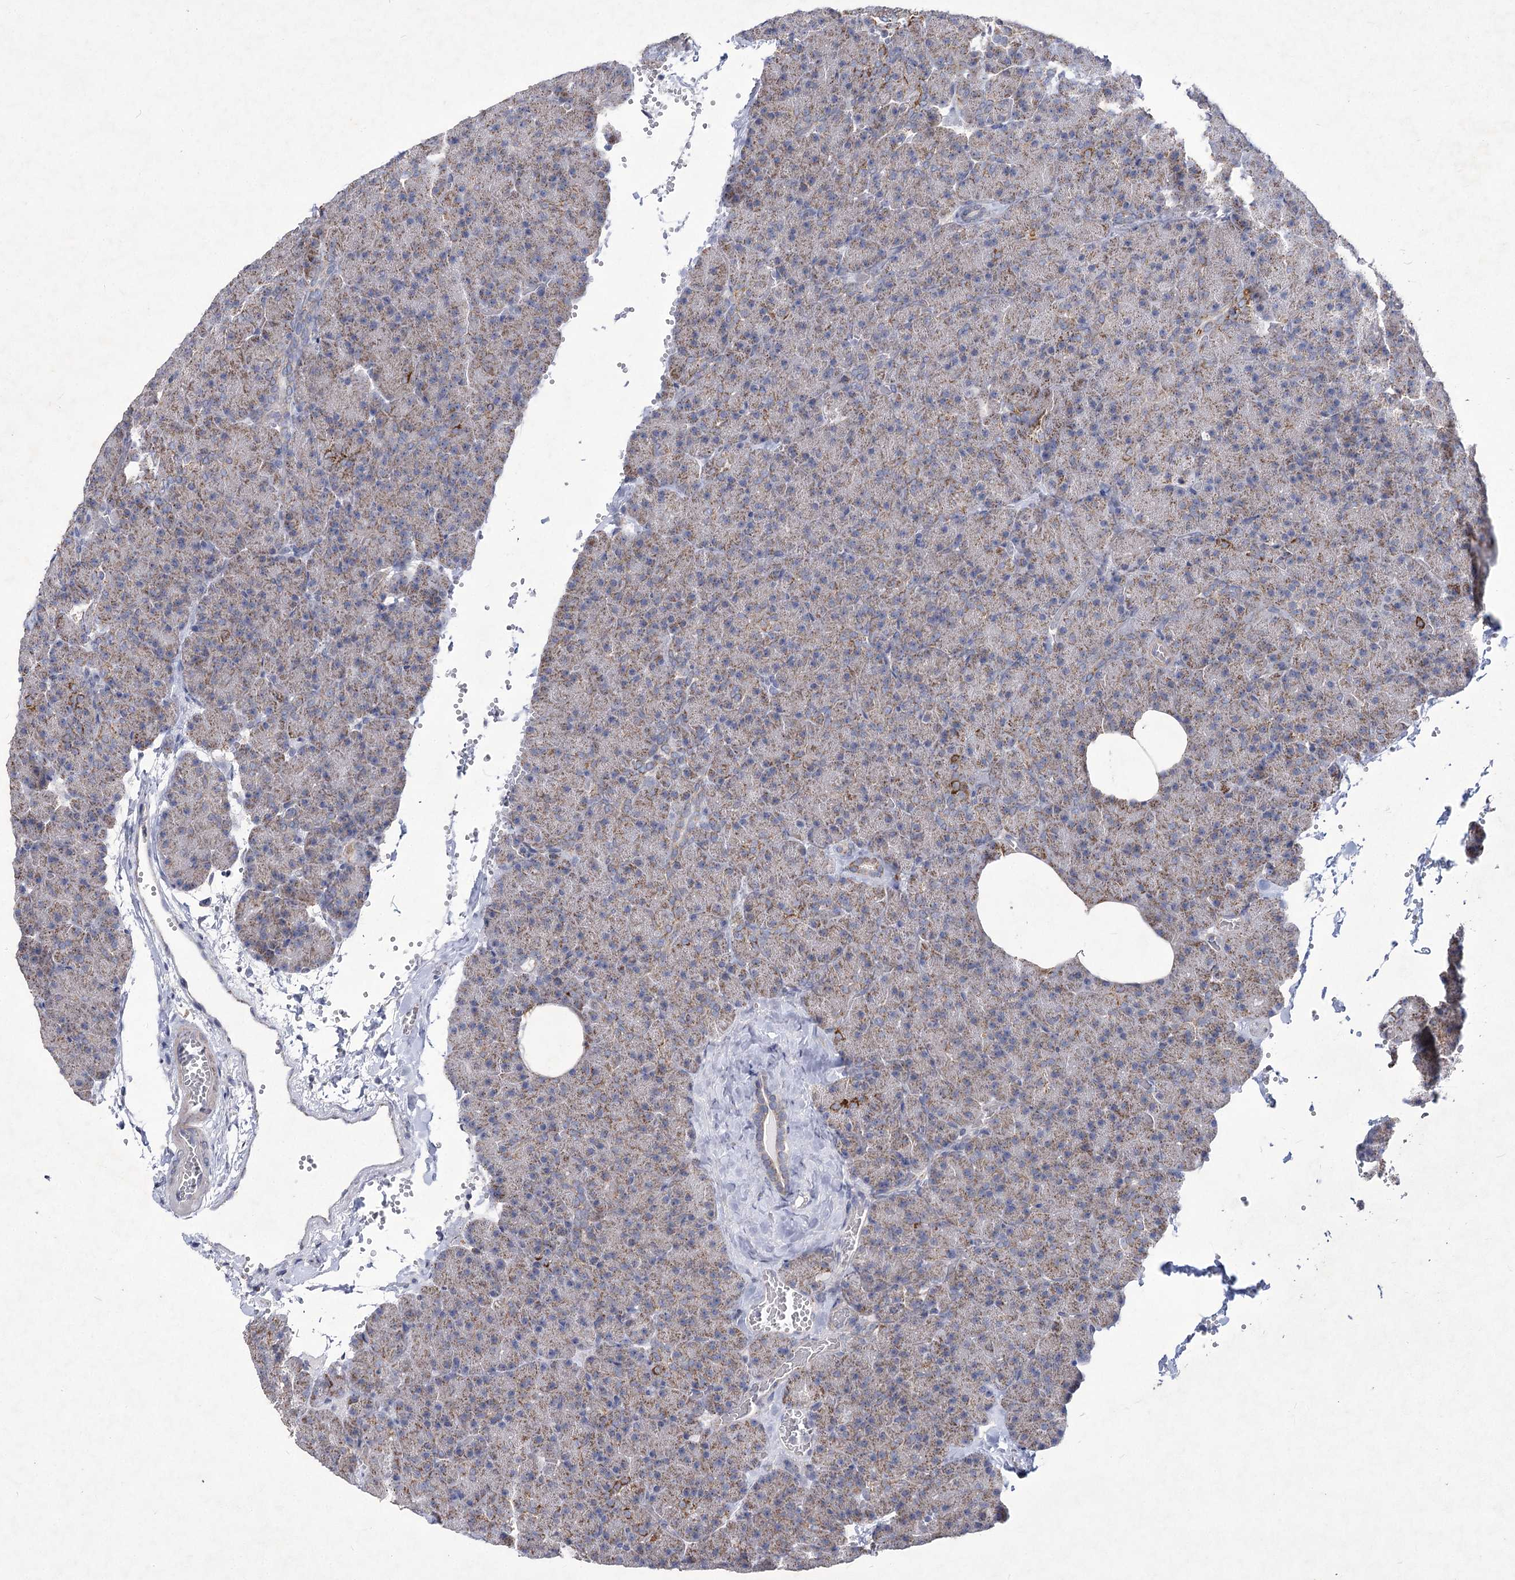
{"staining": {"intensity": "moderate", "quantity": "25%-75%", "location": "cytoplasmic/membranous"}, "tissue": "pancreas", "cell_type": "Exocrine glandular cells", "image_type": "normal", "snomed": [{"axis": "morphology", "description": "Normal tissue, NOS"}, {"axis": "morphology", "description": "Carcinoid, malignant, NOS"}, {"axis": "topography", "description": "Pancreas"}], "caption": "A brown stain shows moderate cytoplasmic/membranous expression of a protein in exocrine glandular cells of unremarkable human pancreas. (brown staining indicates protein expression, while blue staining denotes nuclei).", "gene": "PDHB", "patient": {"sex": "female", "age": 35}}